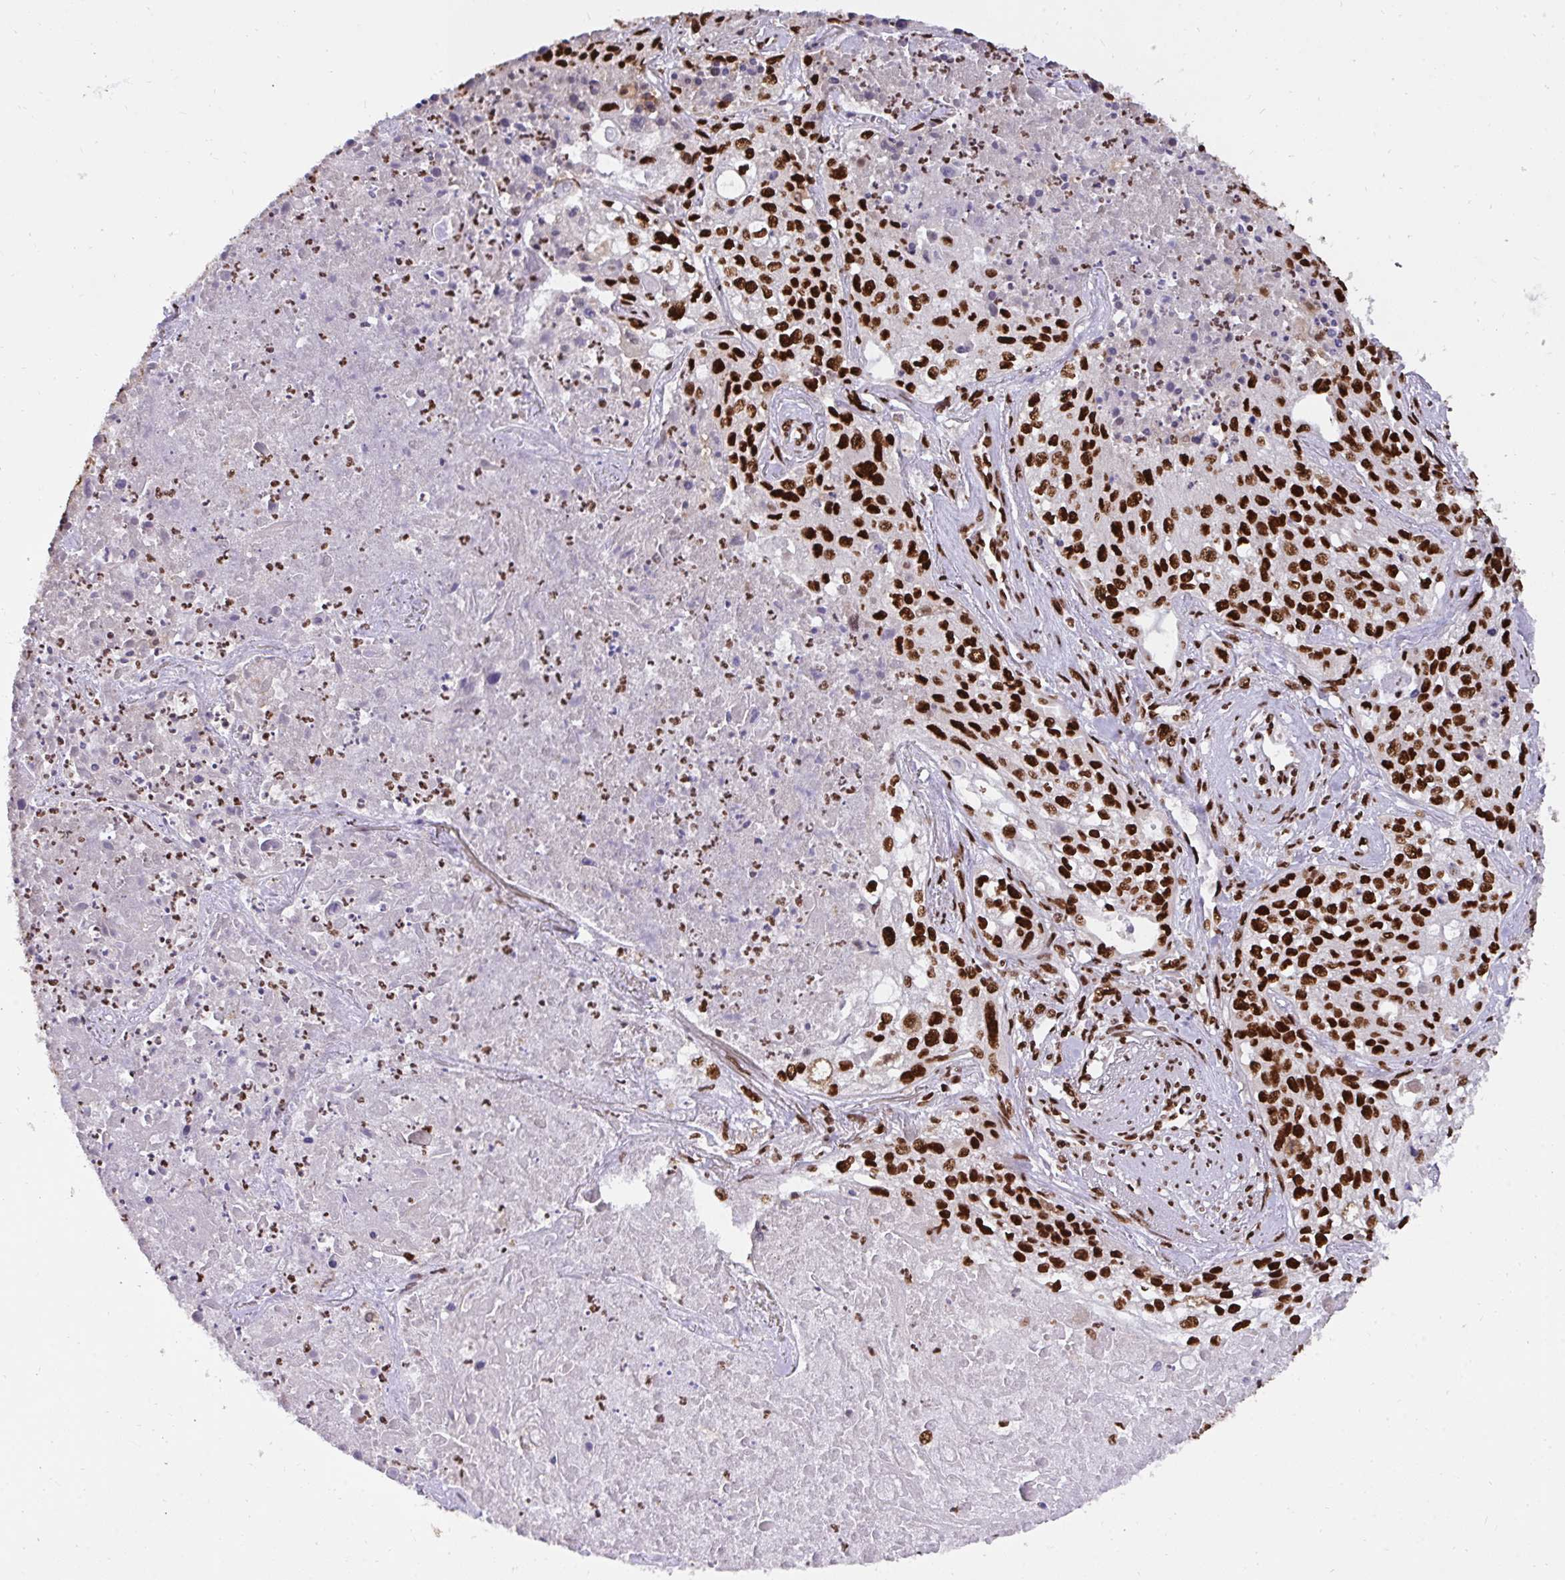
{"staining": {"intensity": "strong", "quantity": ">75%", "location": "nuclear"}, "tissue": "lung cancer", "cell_type": "Tumor cells", "image_type": "cancer", "snomed": [{"axis": "morphology", "description": "Squamous cell carcinoma, NOS"}, {"axis": "topography", "description": "Lung"}], "caption": "This image exhibits lung cancer stained with immunohistochemistry (IHC) to label a protein in brown. The nuclear of tumor cells show strong positivity for the protein. Nuclei are counter-stained blue.", "gene": "HNRNPL", "patient": {"sex": "male", "age": 74}}